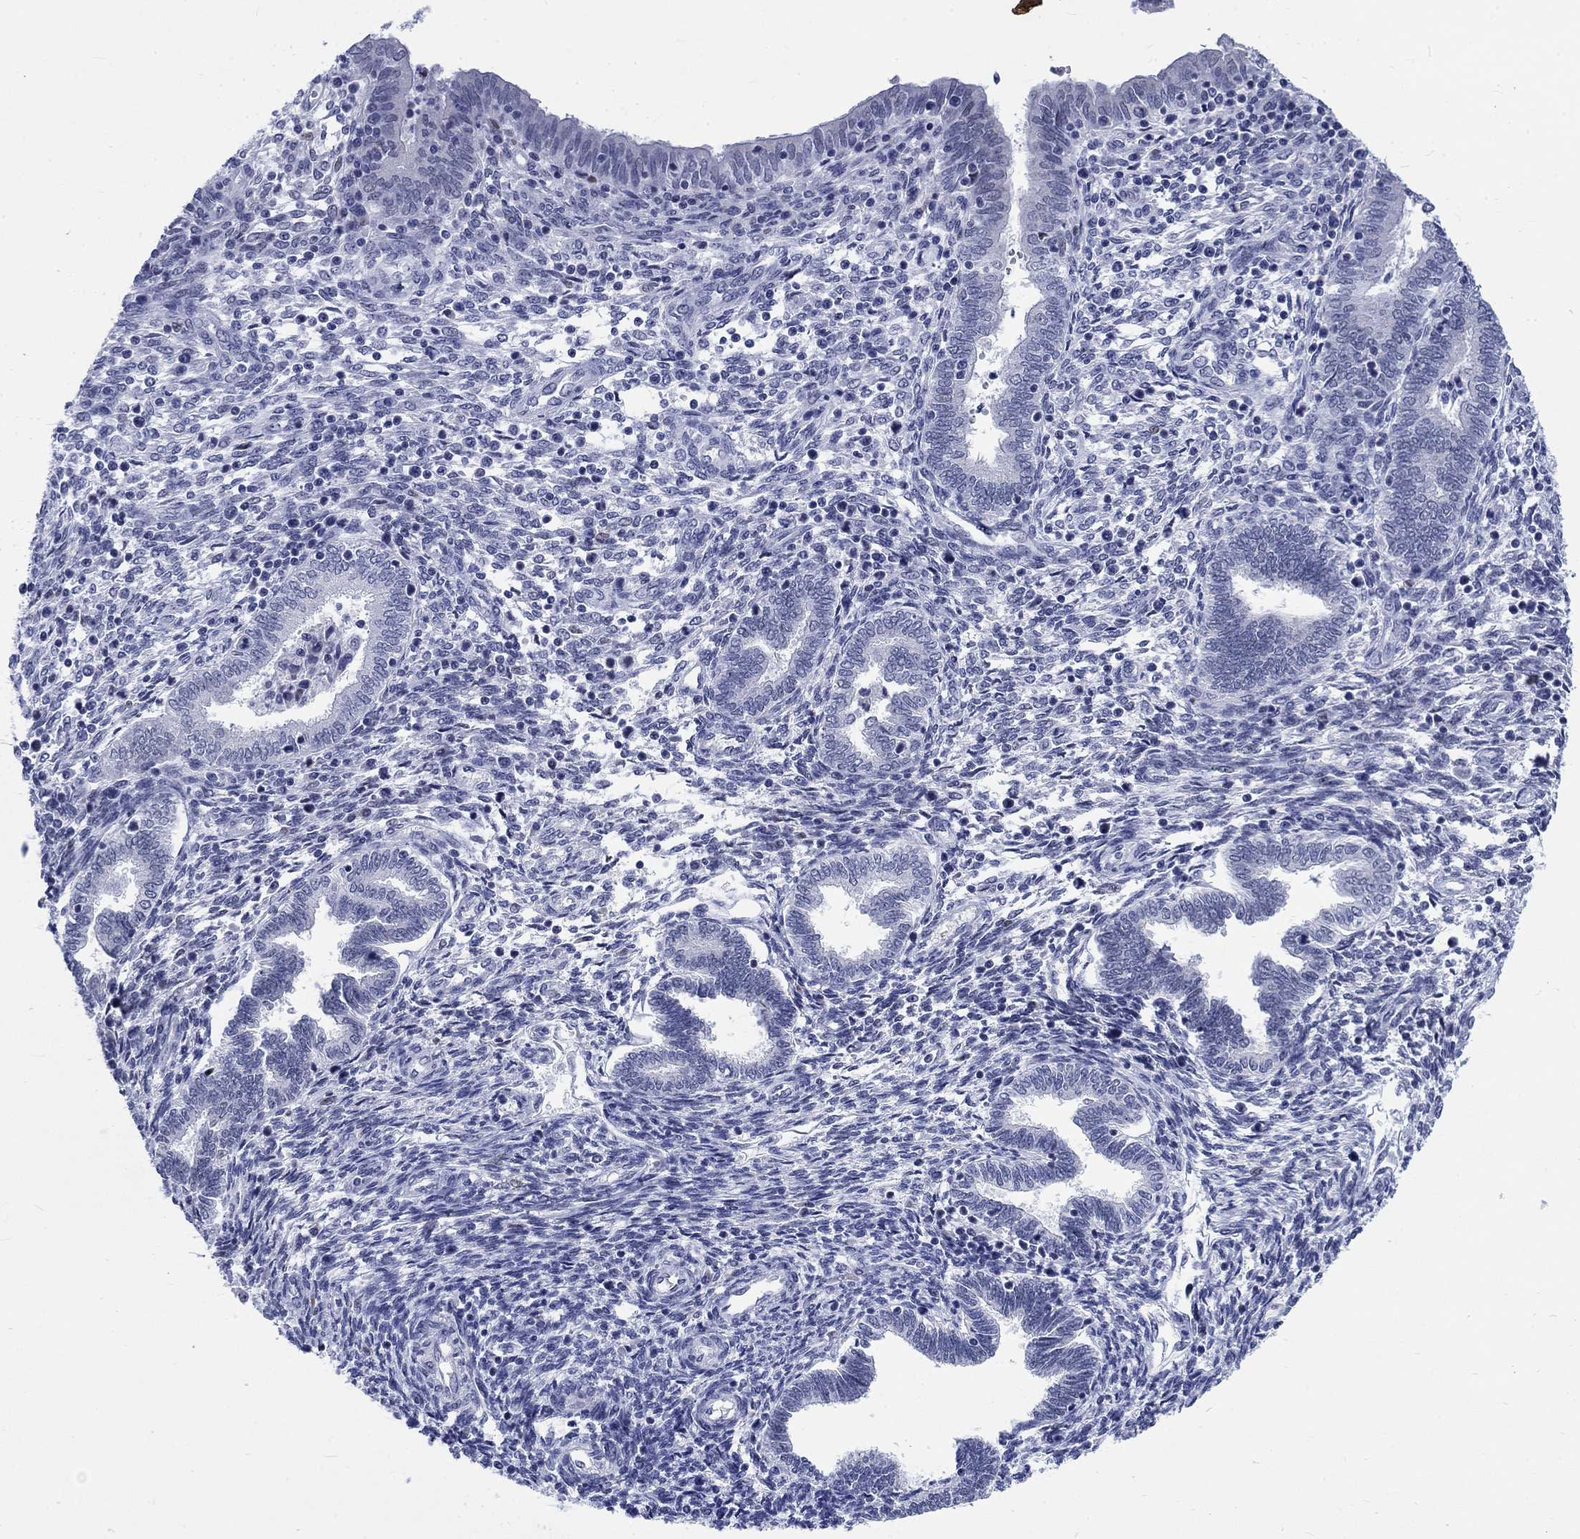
{"staining": {"intensity": "negative", "quantity": "none", "location": "none"}, "tissue": "endometrium", "cell_type": "Cells in endometrial stroma", "image_type": "normal", "snomed": [{"axis": "morphology", "description": "Normal tissue, NOS"}, {"axis": "topography", "description": "Endometrium"}], "caption": "Histopathology image shows no protein expression in cells in endometrial stroma of unremarkable endometrium. (DAB IHC with hematoxylin counter stain).", "gene": "KRT76", "patient": {"sex": "female", "age": 42}}